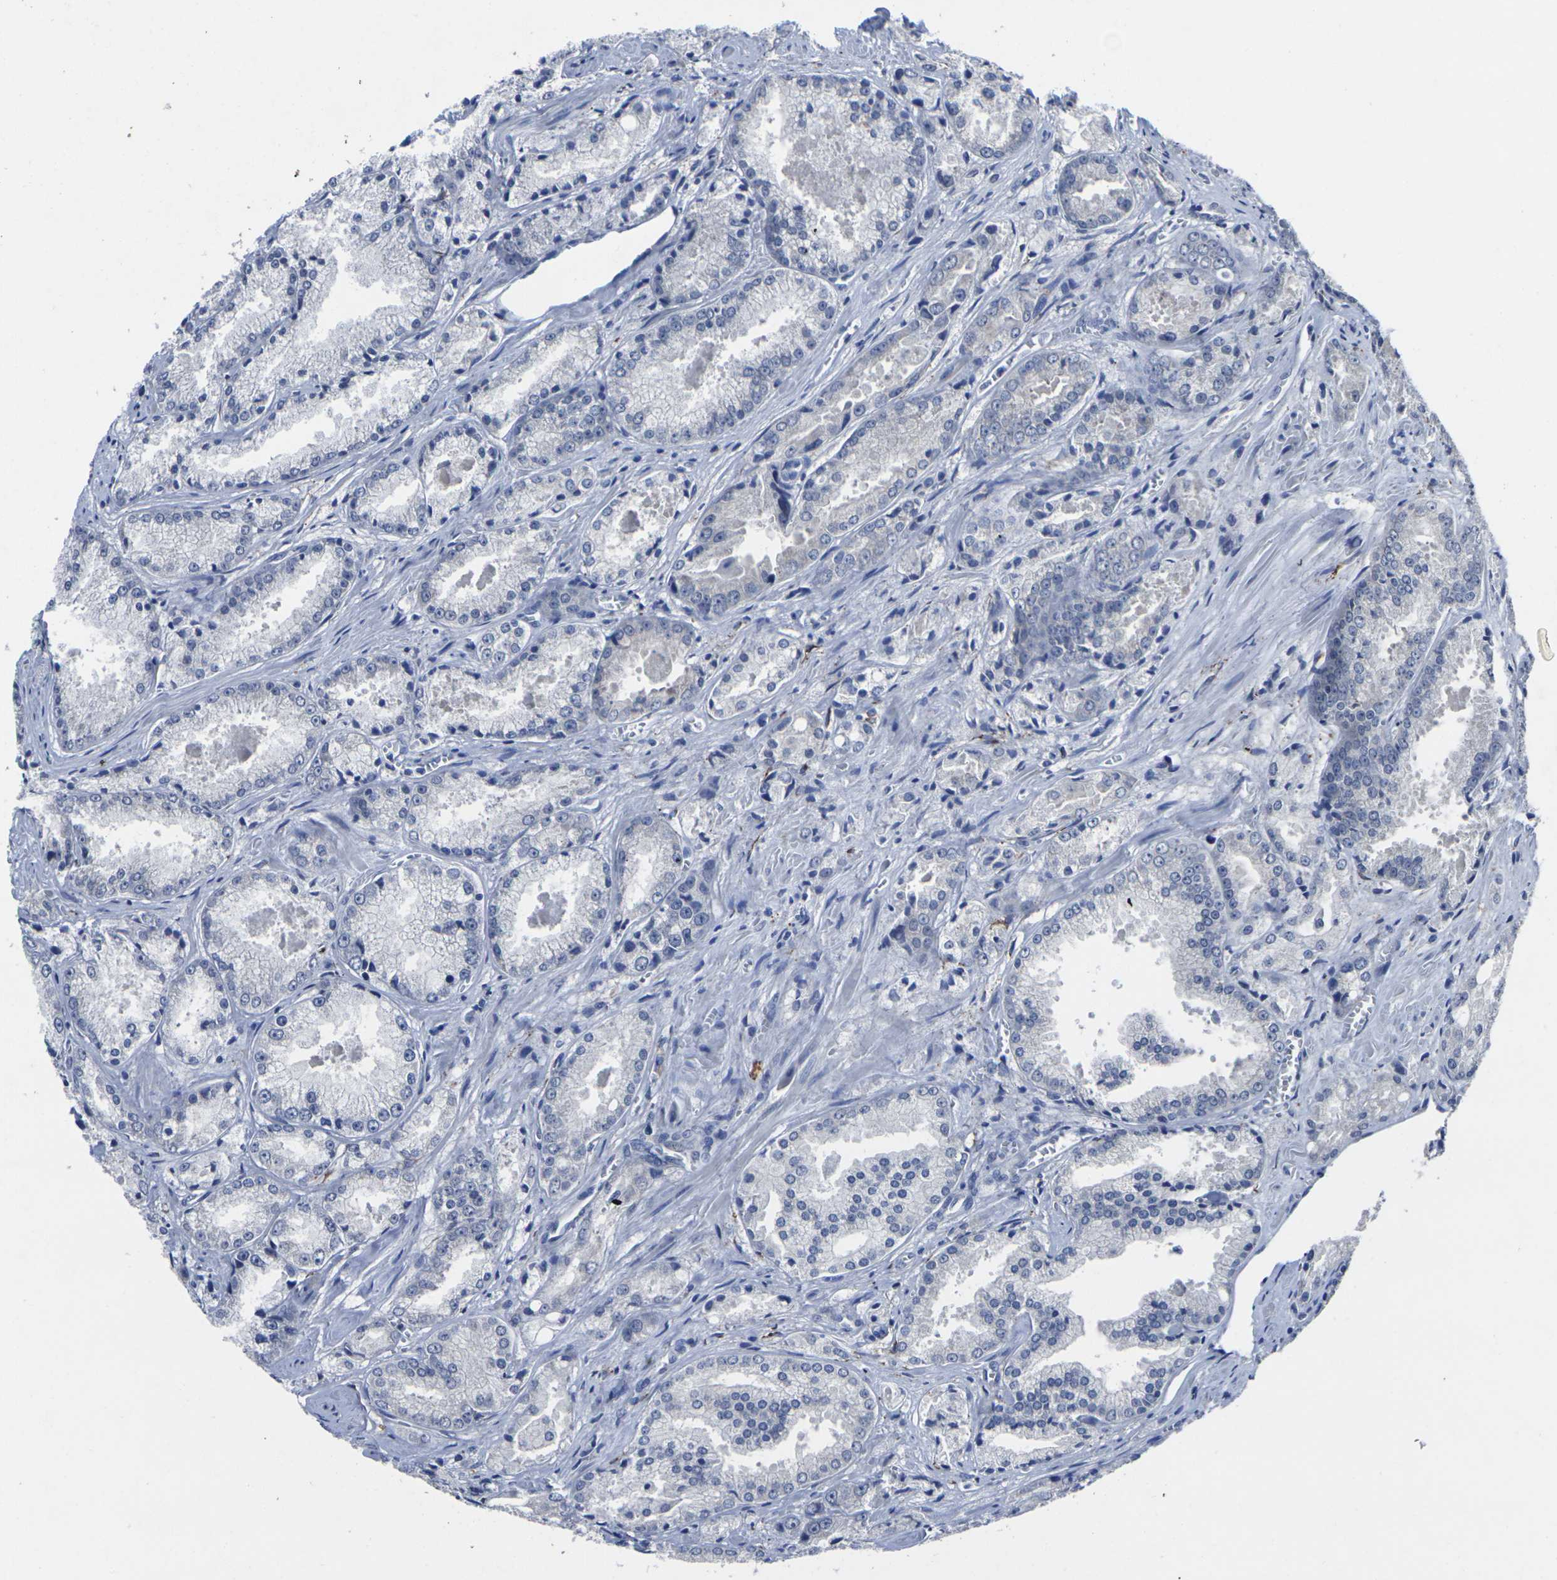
{"staining": {"intensity": "negative", "quantity": "none", "location": "none"}, "tissue": "prostate cancer", "cell_type": "Tumor cells", "image_type": "cancer", "snomed": [{"axis": "morphology", "description": "Adenocarcinoma, Low grade"}, {"axis": "topography", "description": "Prostate"}], "caption": "The micrograph demonstrates no significant staining in tumor cells of prostate cancer (low-grade adenocarcinoma).", "gene": "CYP2C8", "patient": {"sex": "male", "age": 64}}